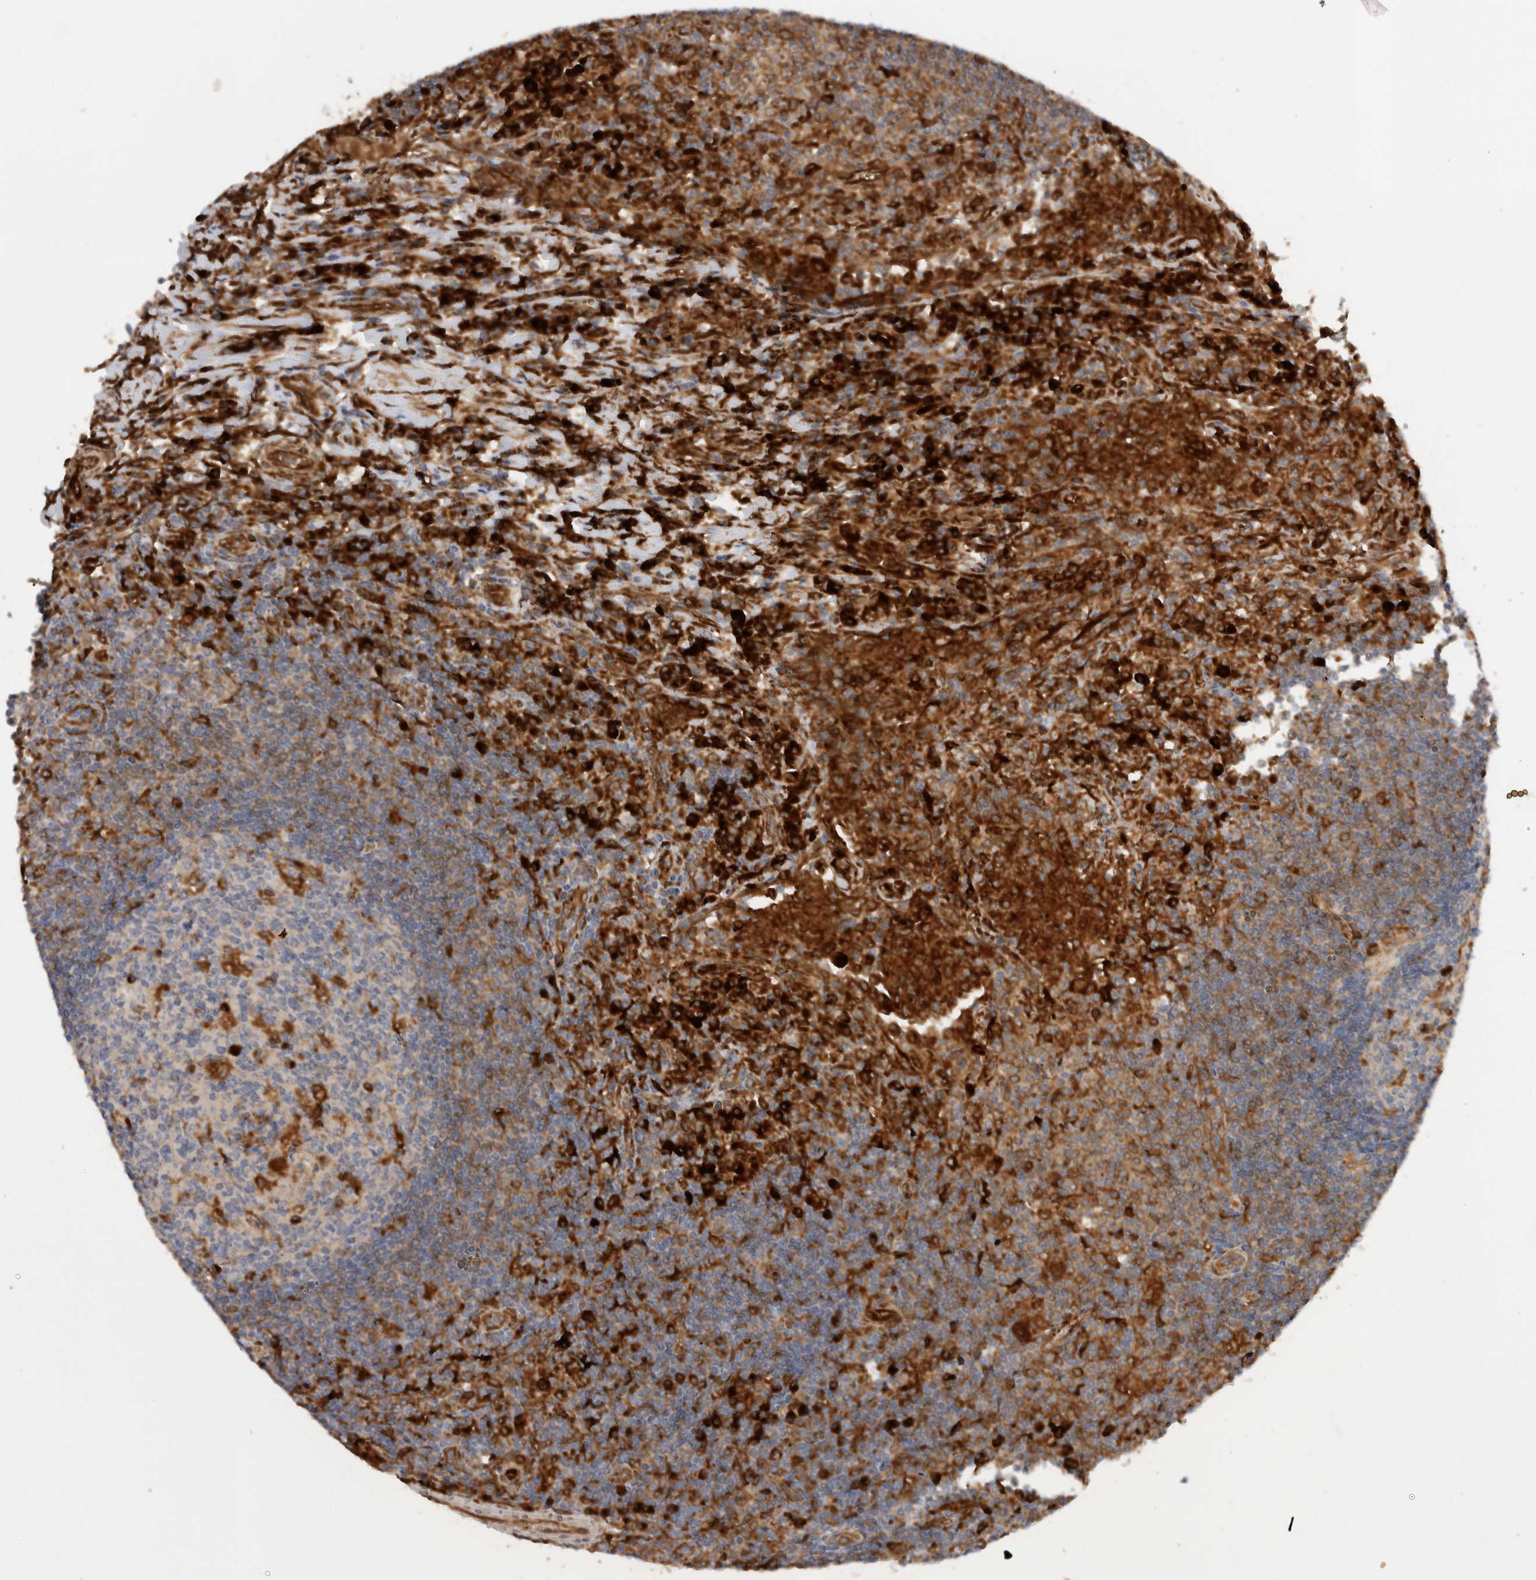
{"staining": {"intensity": "strong", "quantity": "<25%", "location": "cytoplasmic/membranous"}, "tissue": "lymph node", "cell_type": "Germinal center cells", "image_type": "normal", "snomed": [{"axis": "morphology", "description": "Normal tissue, NOS"}, {"axis": "topography", "description": "Lymph node"}], "caption": "An IHC image of normal tissue is shown. Protein staining in brown labels strong cytoplasmic/membranous positivity in lymph node within germinal center cells. (IHC, brightfield microscopy, high magnification).", "gene": "APOL2", "patient": {"sex": "female", "age": 53}}